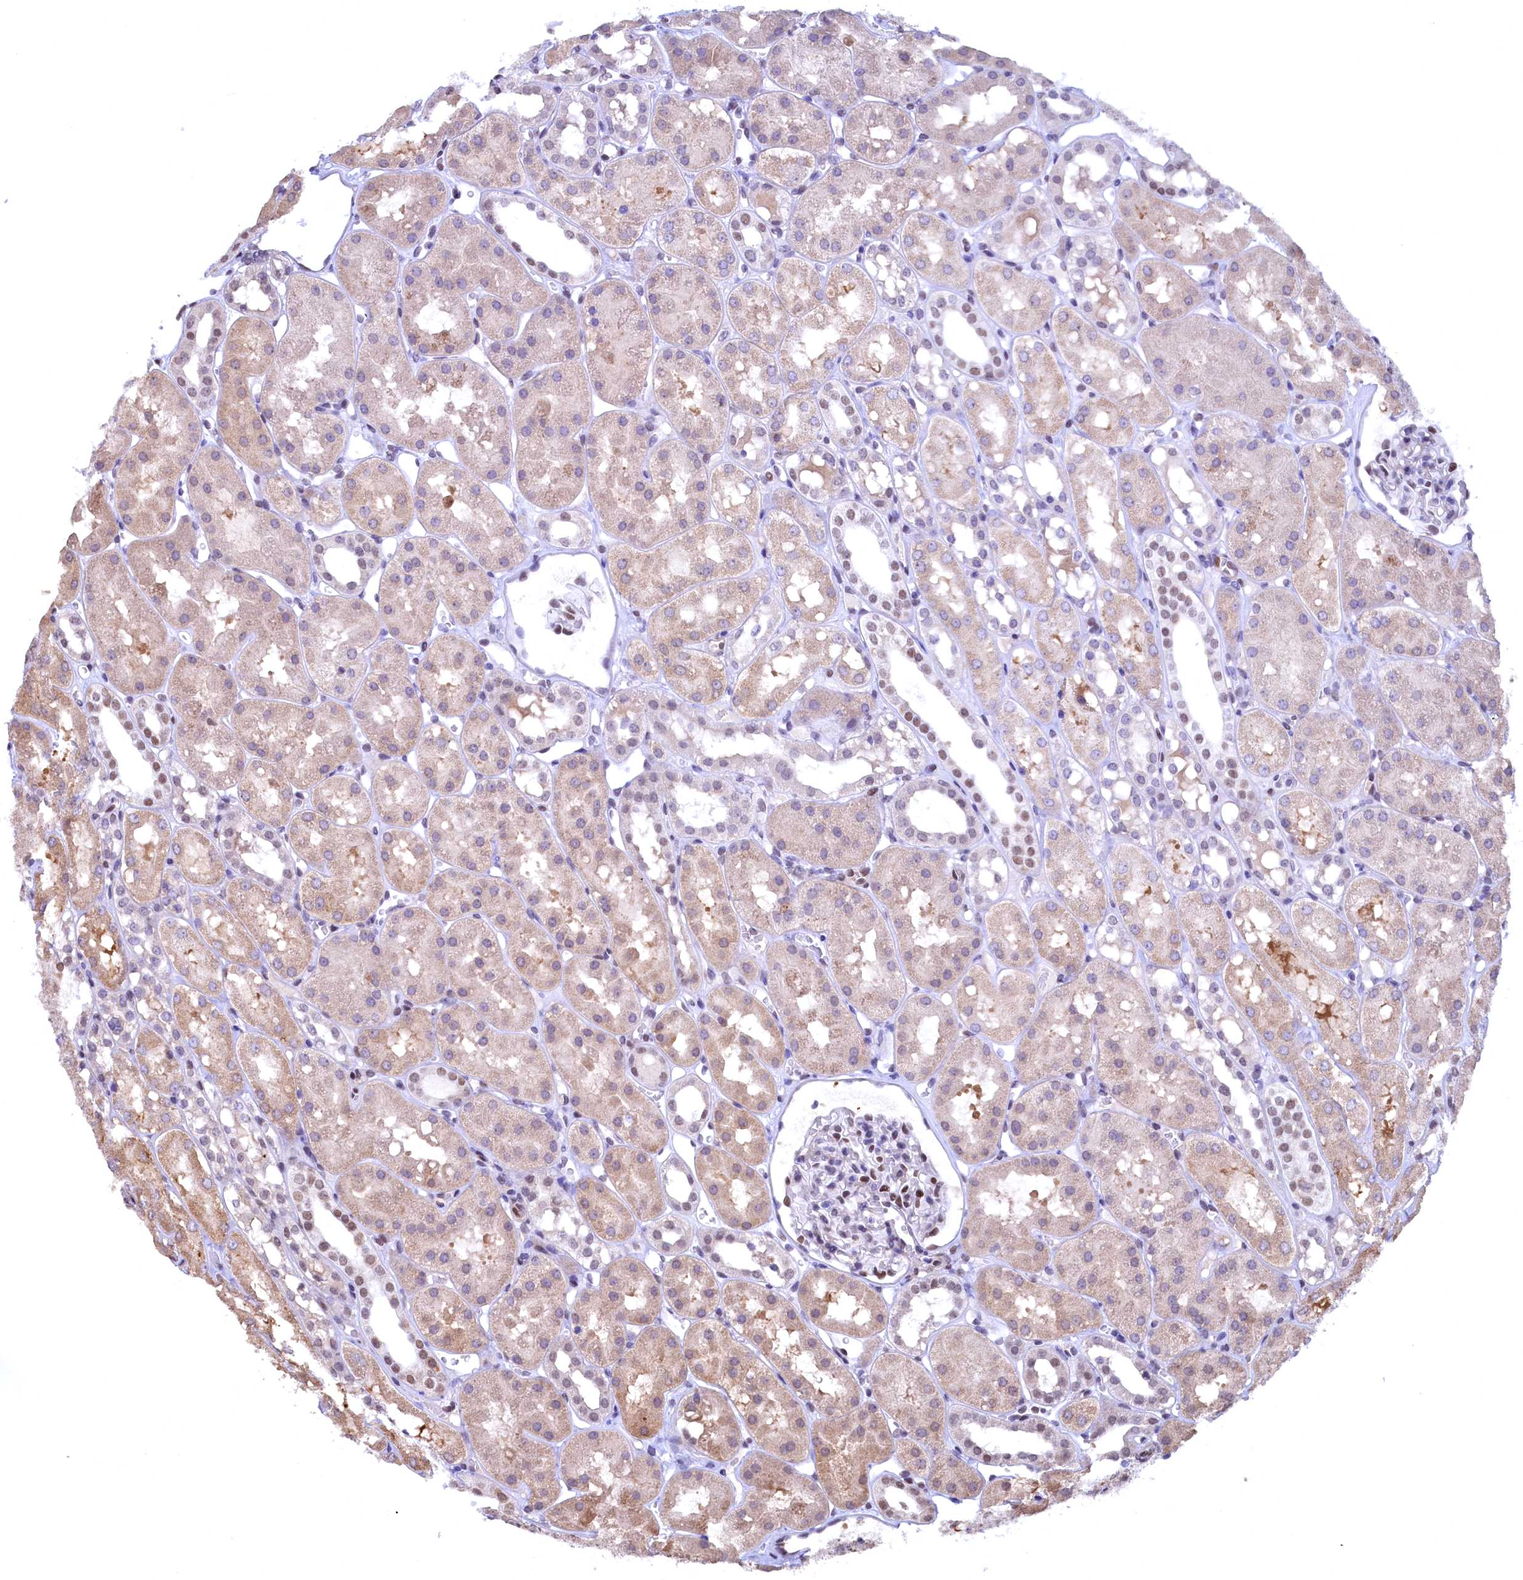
{"staining": {"intensity": "moderate", "quantity": "<25%", "location": "nuclear"}, "tissue": "kidney", "cell_type": "Cells in glomeruli", "image_type": "normal", "snomed": [{"axis": "morphology", "description": "Normal tissue, NOS"}, {"axis": "topography", "description": "Kidney"}], "caption": "A brown stain highlights moderate nuclear positivity of a protein in cells in glomeruli of unremarkable human kidney.", "gene": "FLYWCH2", "patient": {"sex": "male", "age": 16}}